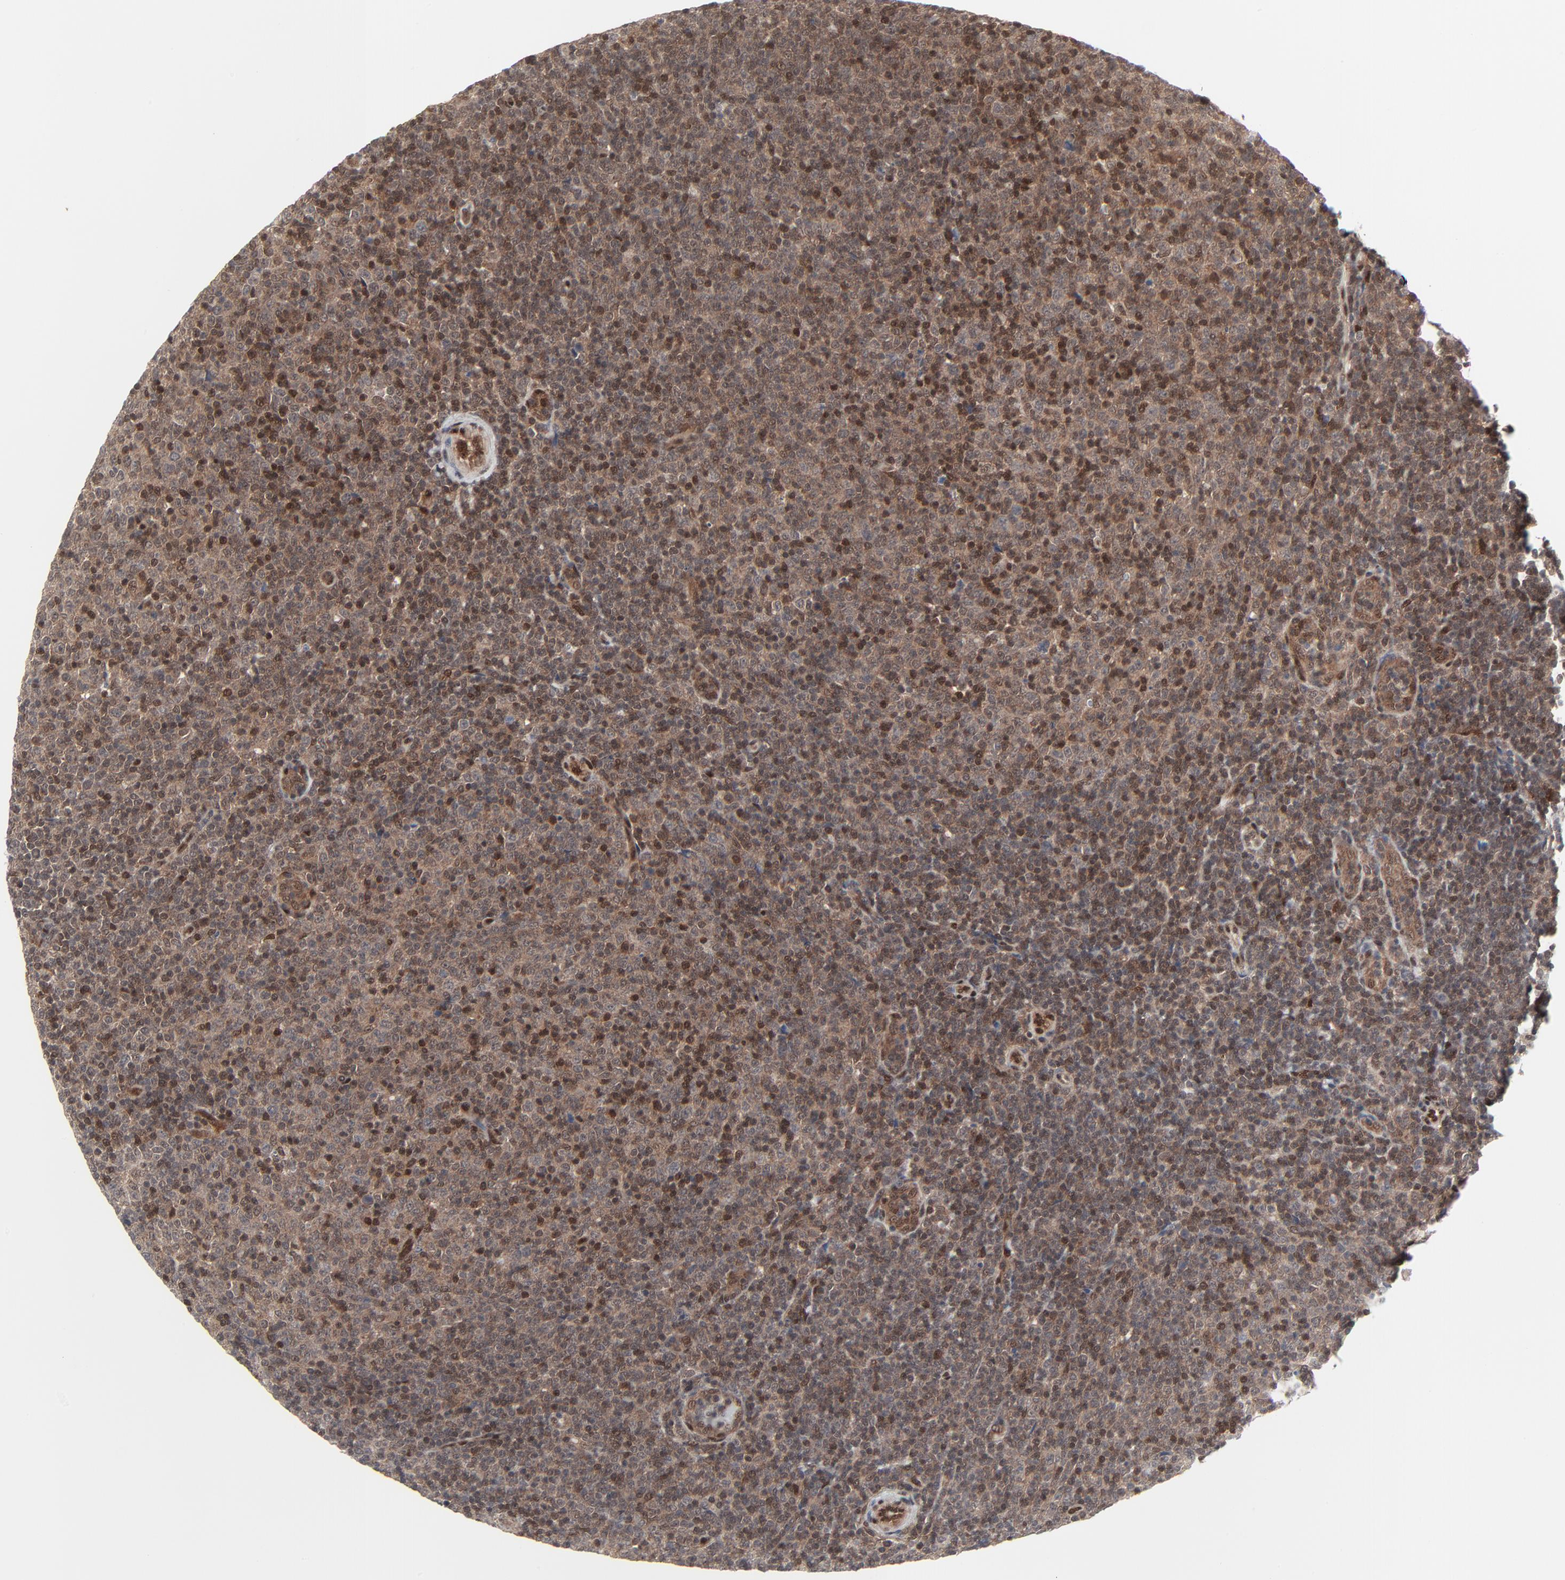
{"staining": {"intensity": "strong", "quantity": ">75%", "location": "cytoplasmic/membranous,nuclear"}, "tissue": "lymphoma", "cell_type": "Tumor cells", "image_type": "cancer", "snomed": [{"axis": "morphology", "description": "Malignant lymphoma, non-Hodgkin's type, Low grade"}, {"axis": "topography", "description": "Lymph node"}], "caption": "Lymphoma stained with a protein marker demonstrates strong staining in tumor cells.", "gene": "AKT1", "patient": {"sex": "male", "age": 70}}